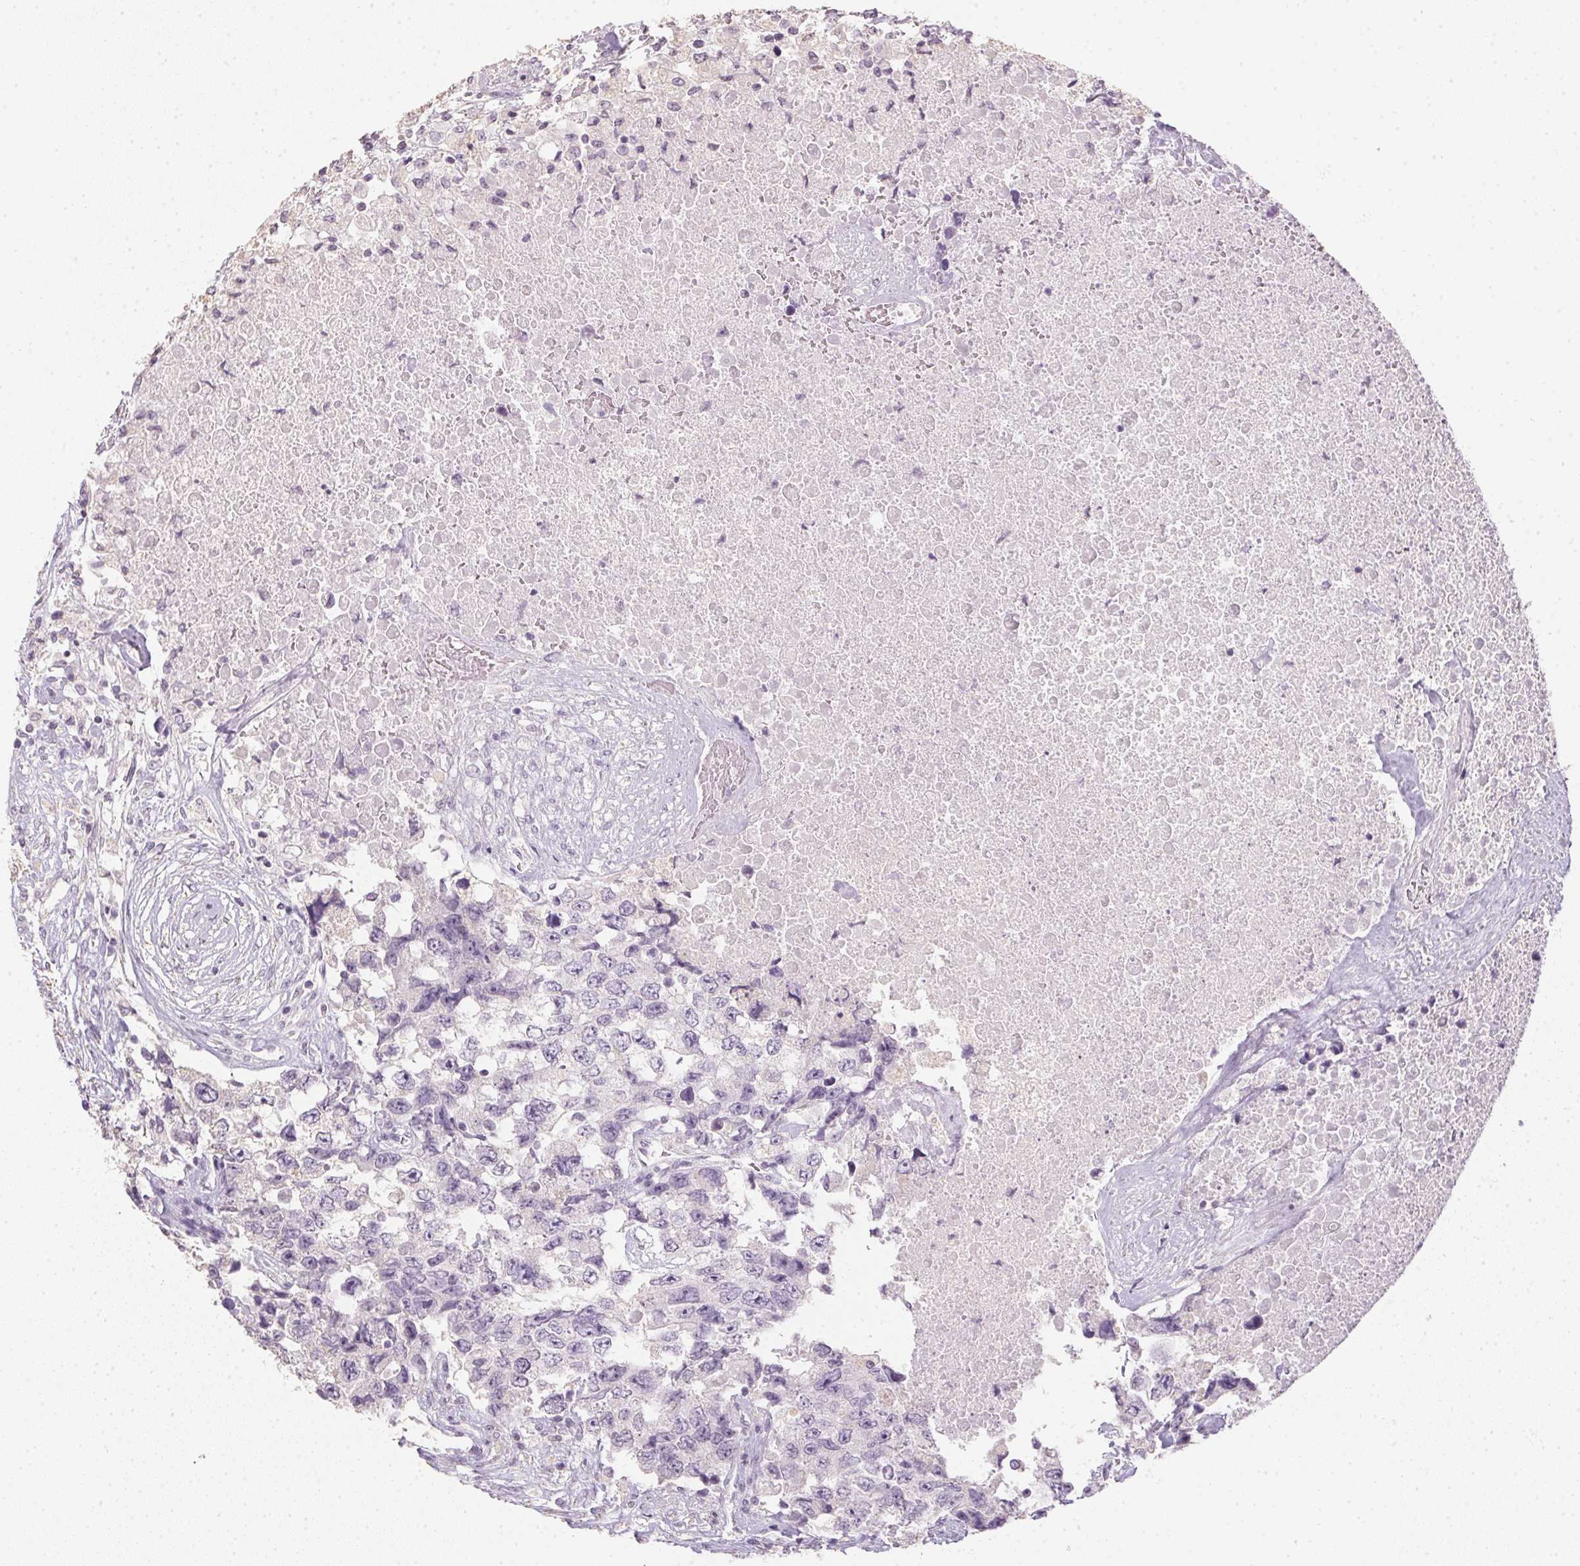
{"staining": {"intensity": "negative", "quantity": "none", "location": "none"}, "tissue": "testis cancer", "cell_type": "Tumor cells", "image_type": "cancer", "snomed": [{"axis": "morphology", "description": "Carcinoma, Embryonal, NOS"}, {"axis": "topography", "description": "Testis"}], "caption": "Histopathology image shows no protein staining in tumor cells of testis embryonal carcinoma tissue.", "gene": "TMEM72", "patient": {"sex": "male", "age": 24}}